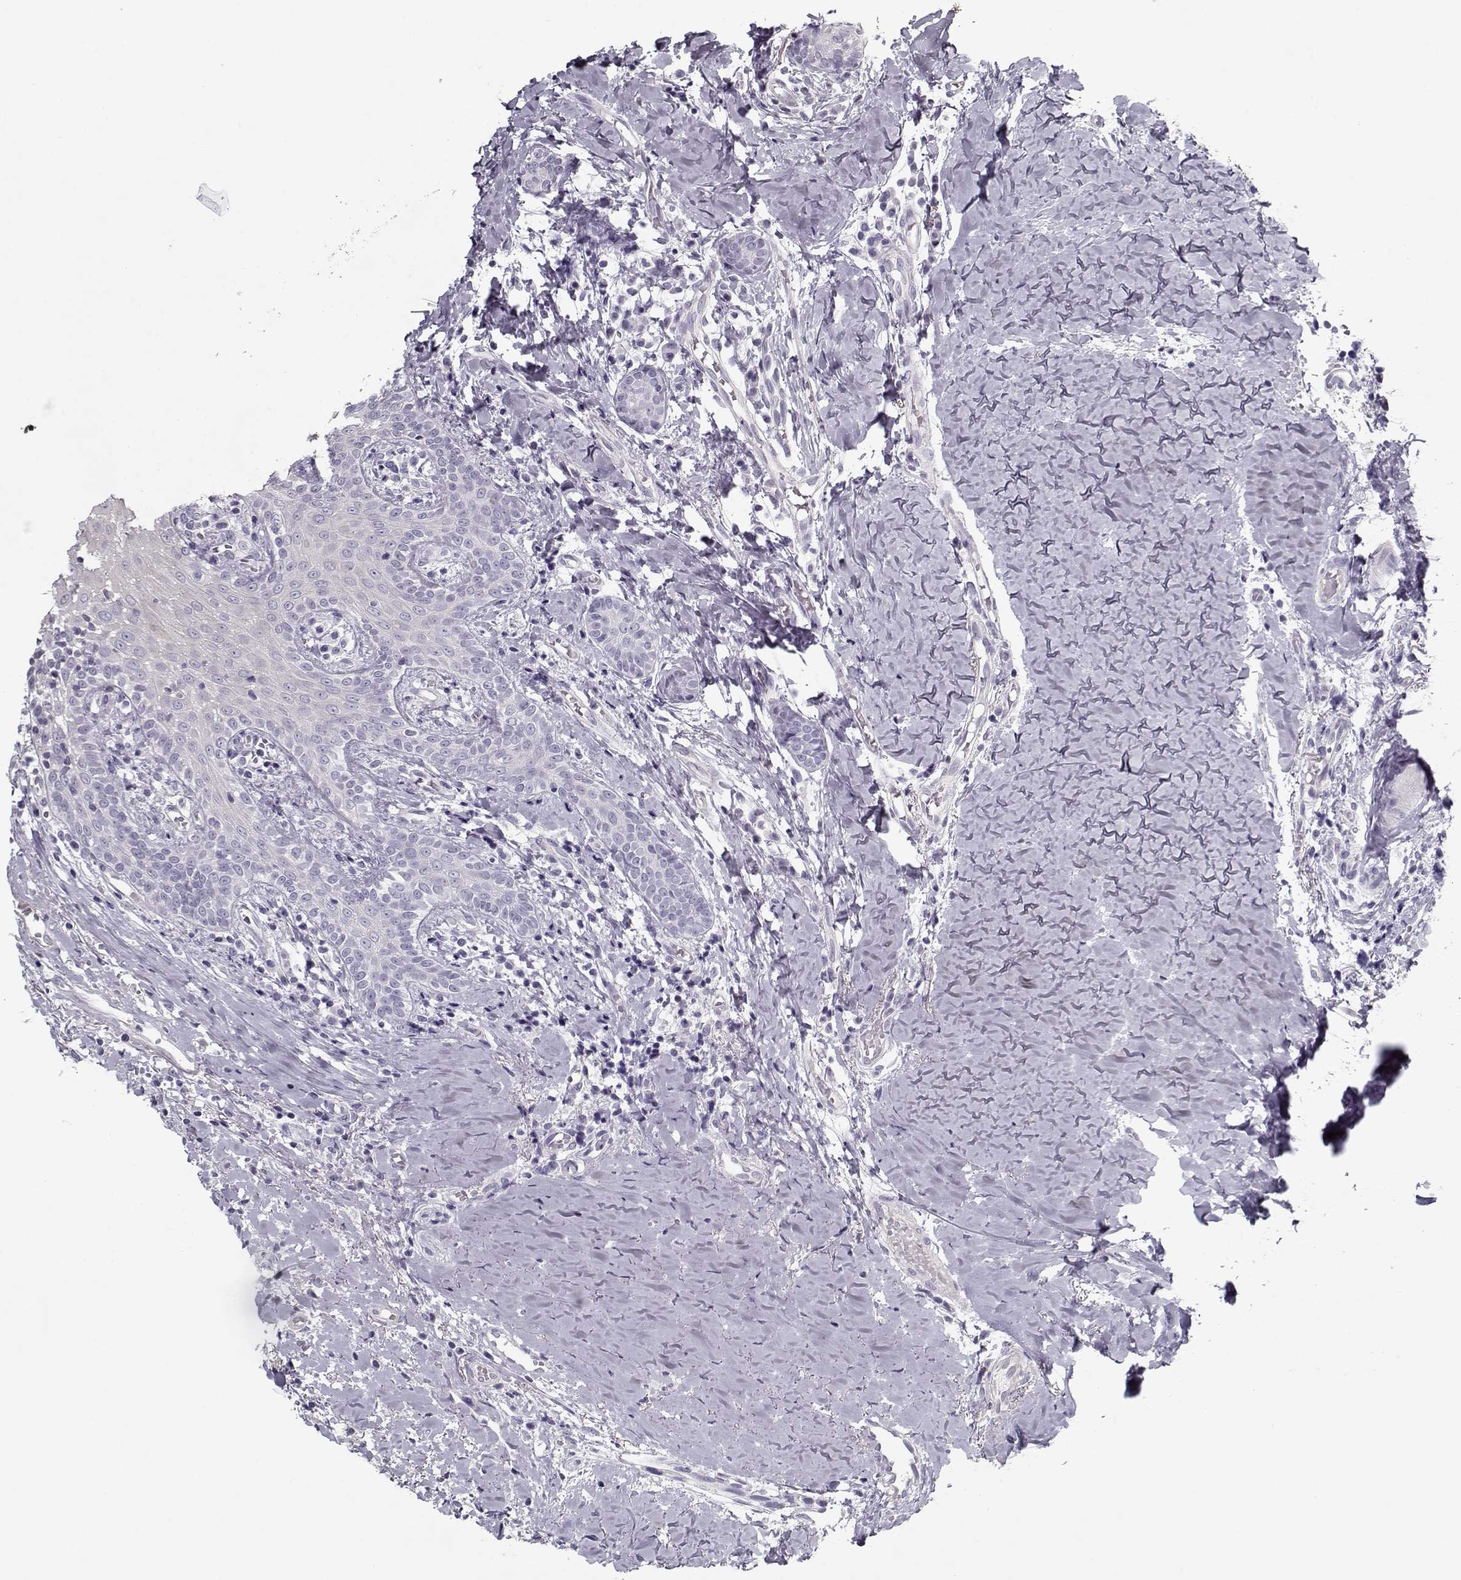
{"staining": {"intensity": "negative", "quantity": "none", "location": "none"}, "tissue": "head and neck cancer", "cell_type": "Tumor cells", "image_type": "cancer", "snomed": [{"axis": "morphology", "description": "Normal tissue, NOS"}, {"axis": "morphology", "description": "Squamous cell carcinoma, NOS"}, {"axis": "topography", "description": "Oral tissue"}, {"axis": "topography", "description": "Salivary gland"}, {"axis": "topography", "description": "Head-Neck"}], "caption": "The histopathology image shows no staining of tumor cells in head and neck cancer (squamous cell carcinoma).", "gene": "CCDC136", "patient": {"sex": "female", "age": 62}}